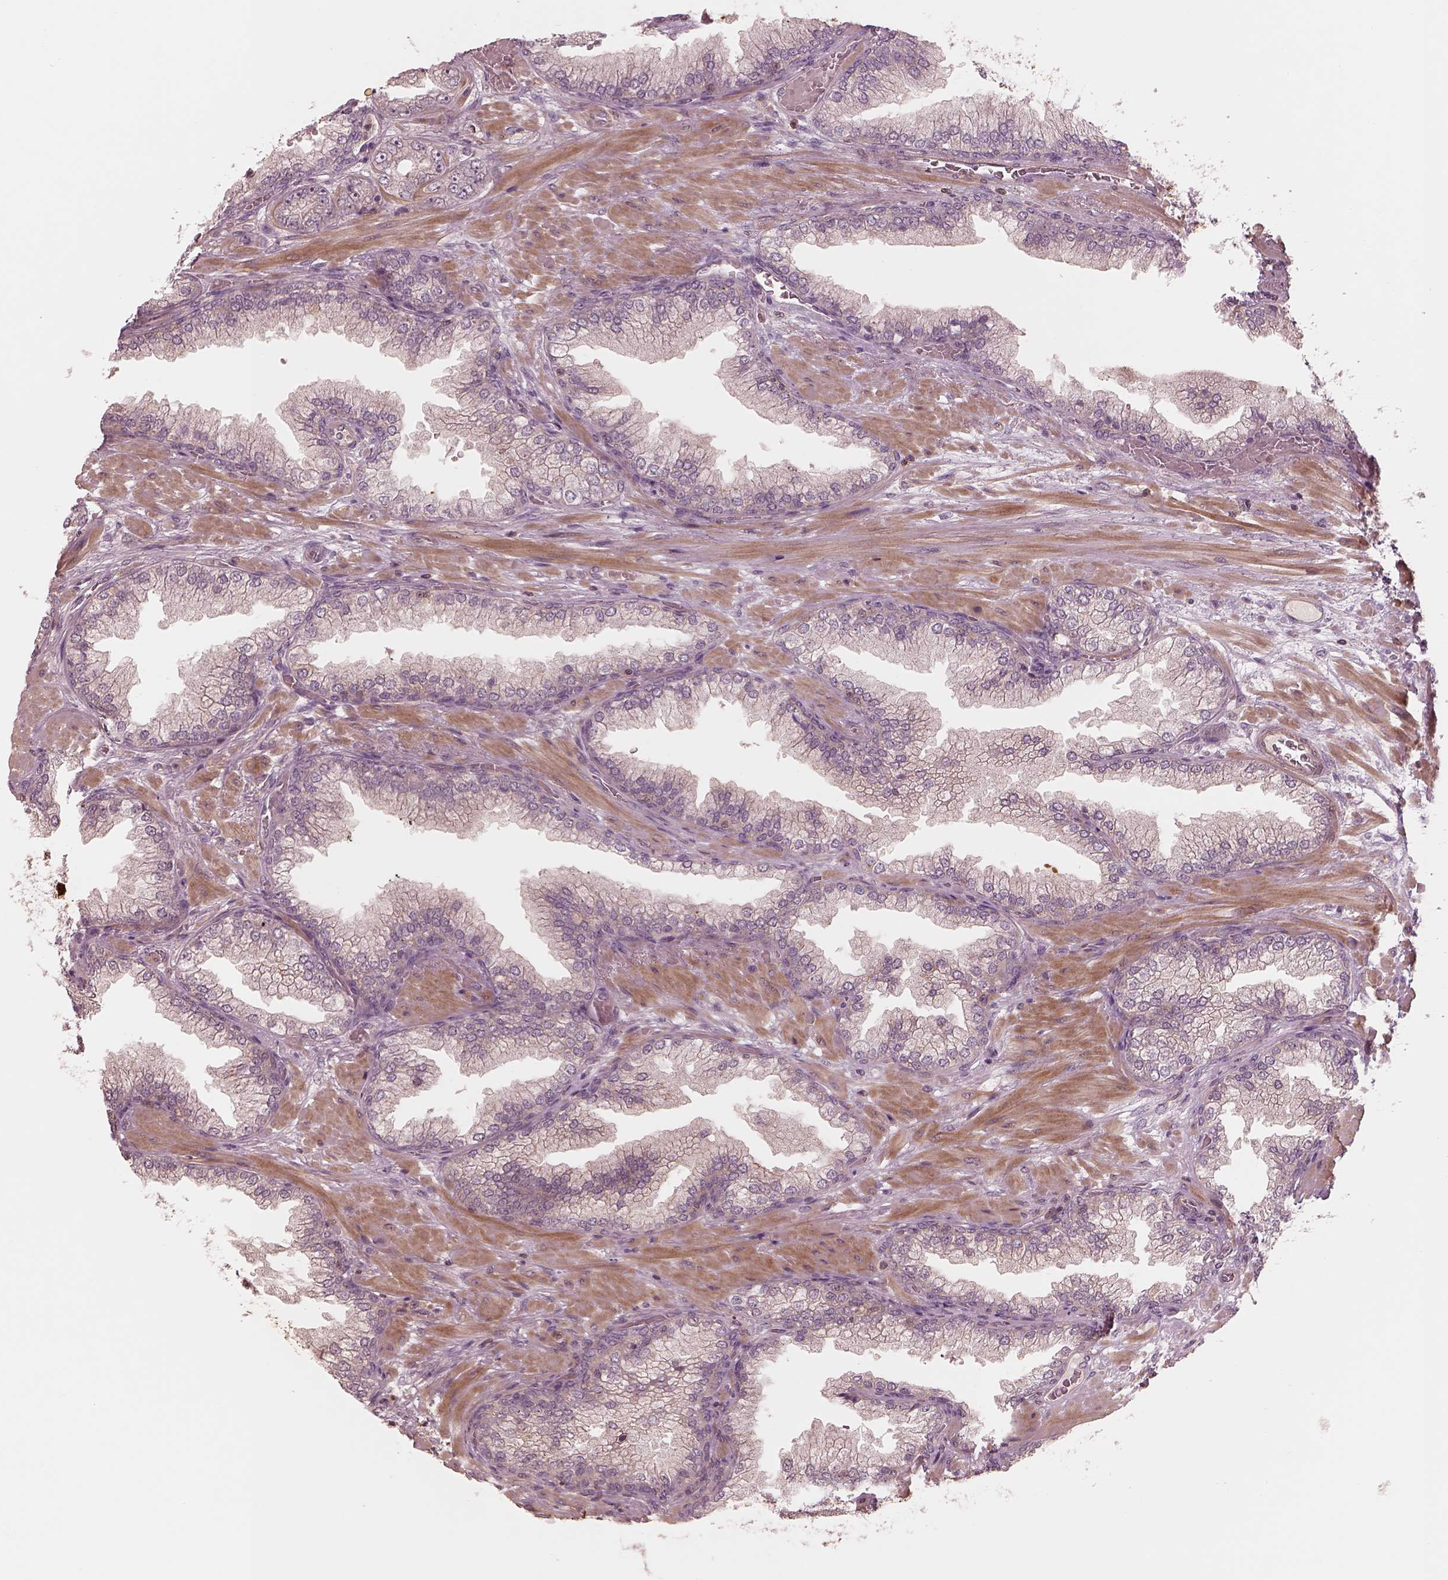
{"staining": {"intensity": "negative", "quantity": "none", "location": "none"}, "tissue": "prostate cancer", "cell_type": "Tumor cells", "image_type": "cancer", "snomed": [{"axis": "morphology", "description": "Adenocarcinoma, Low grade"}, {"axis": "topography", "description": "Prostate"}], "caption": "Photomicrograph shows no protein positivity in tumor cells of low-grade adenocarcinoma (prostate) tissue. (DAB immunohistochemistry visualized using brightfield microscopy, high magnification).", "gene": "FAM107B", "patient": {"sex": "male", "age": 57}}